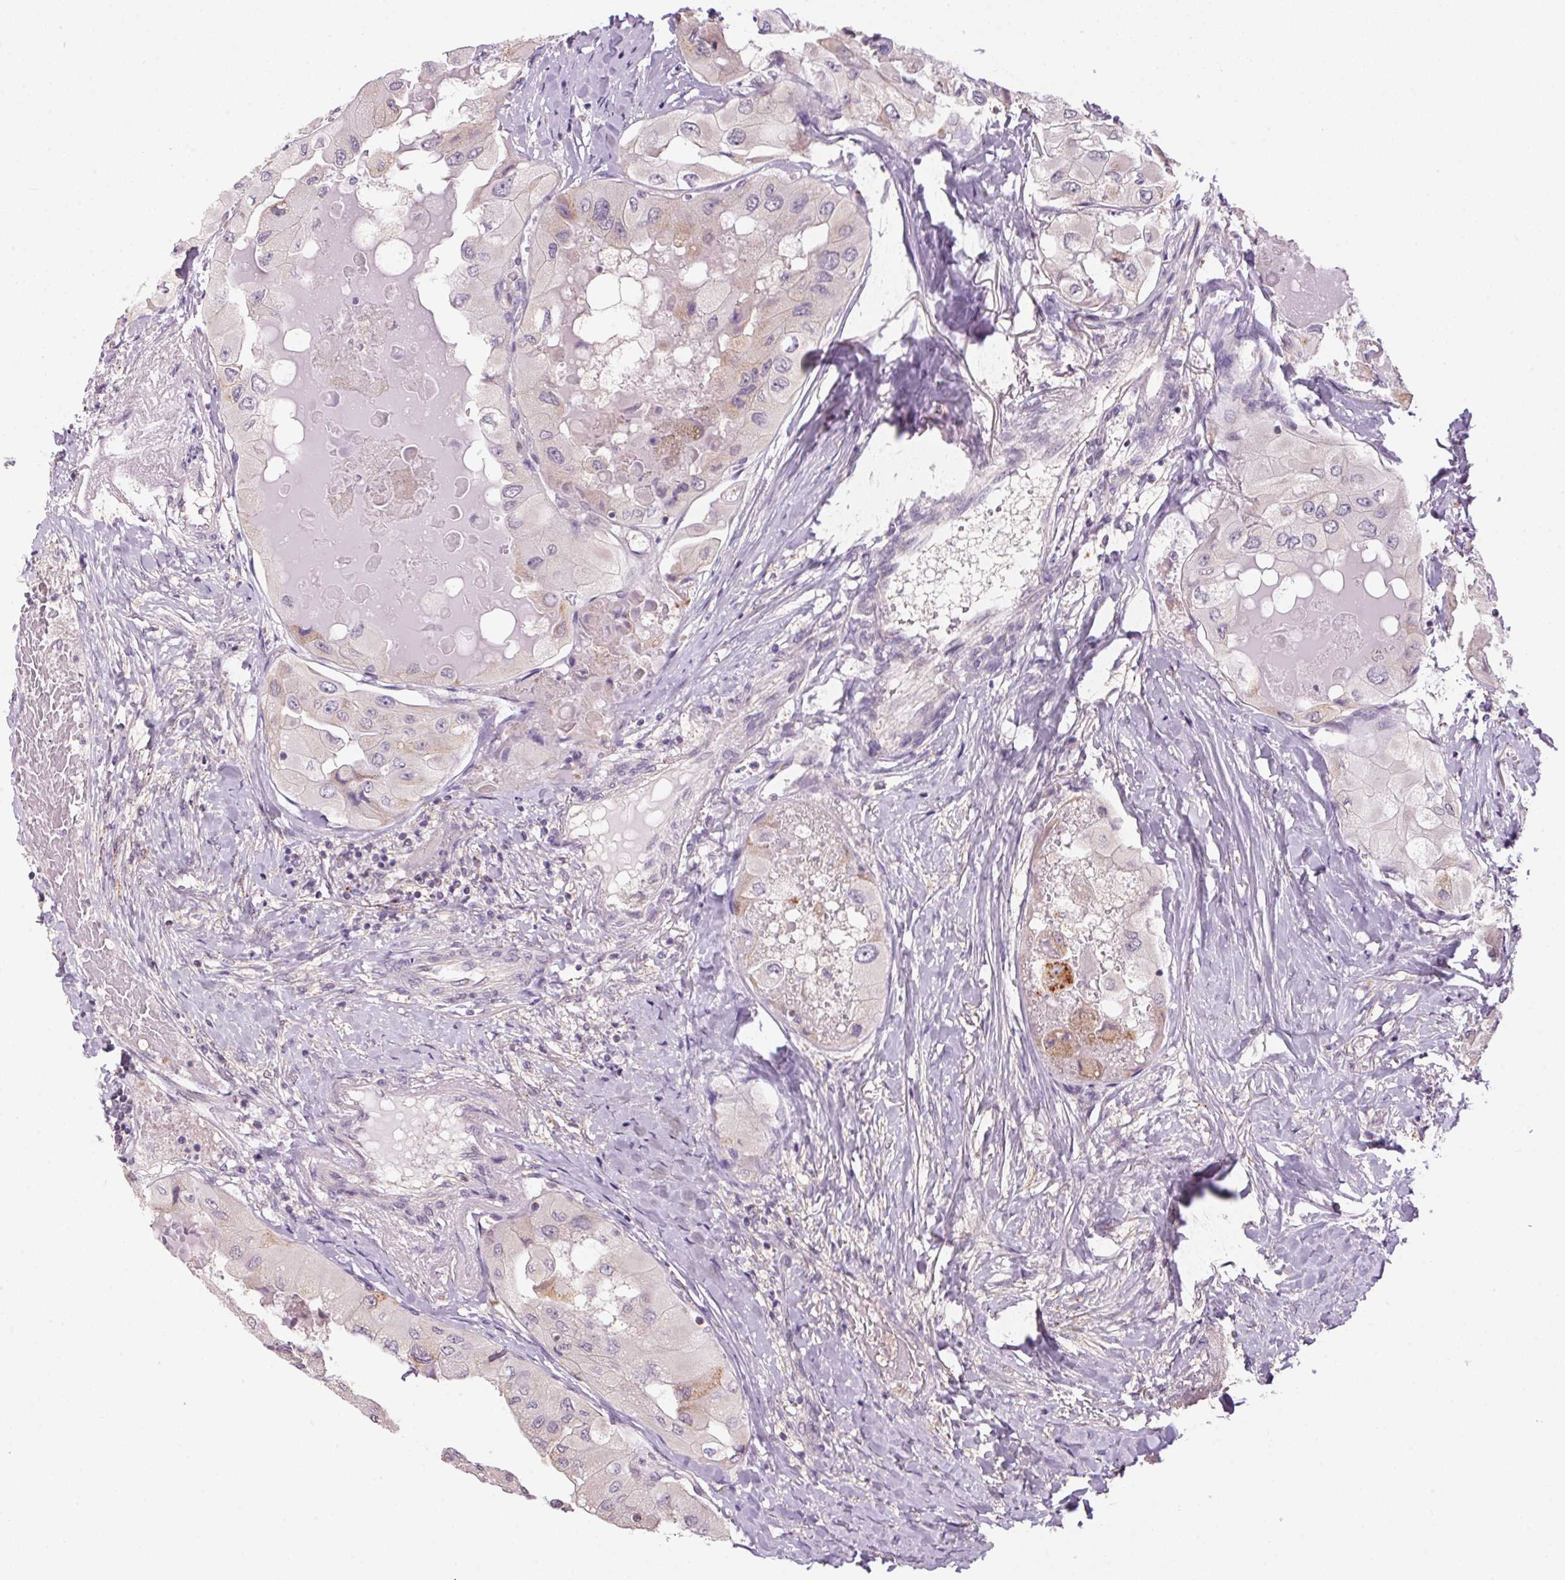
{"staining": {"intensity": "moderate", "quantity": "<25%", "location": "cytoplasmic/membranous"}, "tissue": "thyroid cancer", "cell_type": "Tumor cells", "image_type": "cancer", "snomed": [{"axis": "morphology", "description": "Normal tissue, NOS"}, {"axis": "morphology", "description": "Papillary adenocarcinoma, NOS"}, {"axis": "topography", "description": "Thyroid gland"}], "caption": "A low amount of moderate cytoplasmic/membranous positivity is seen in about <25% of tumor cells in thyroid cancer tissue.", "gene": "ADH5", "patient": {"sex": "female", "age": 59}}